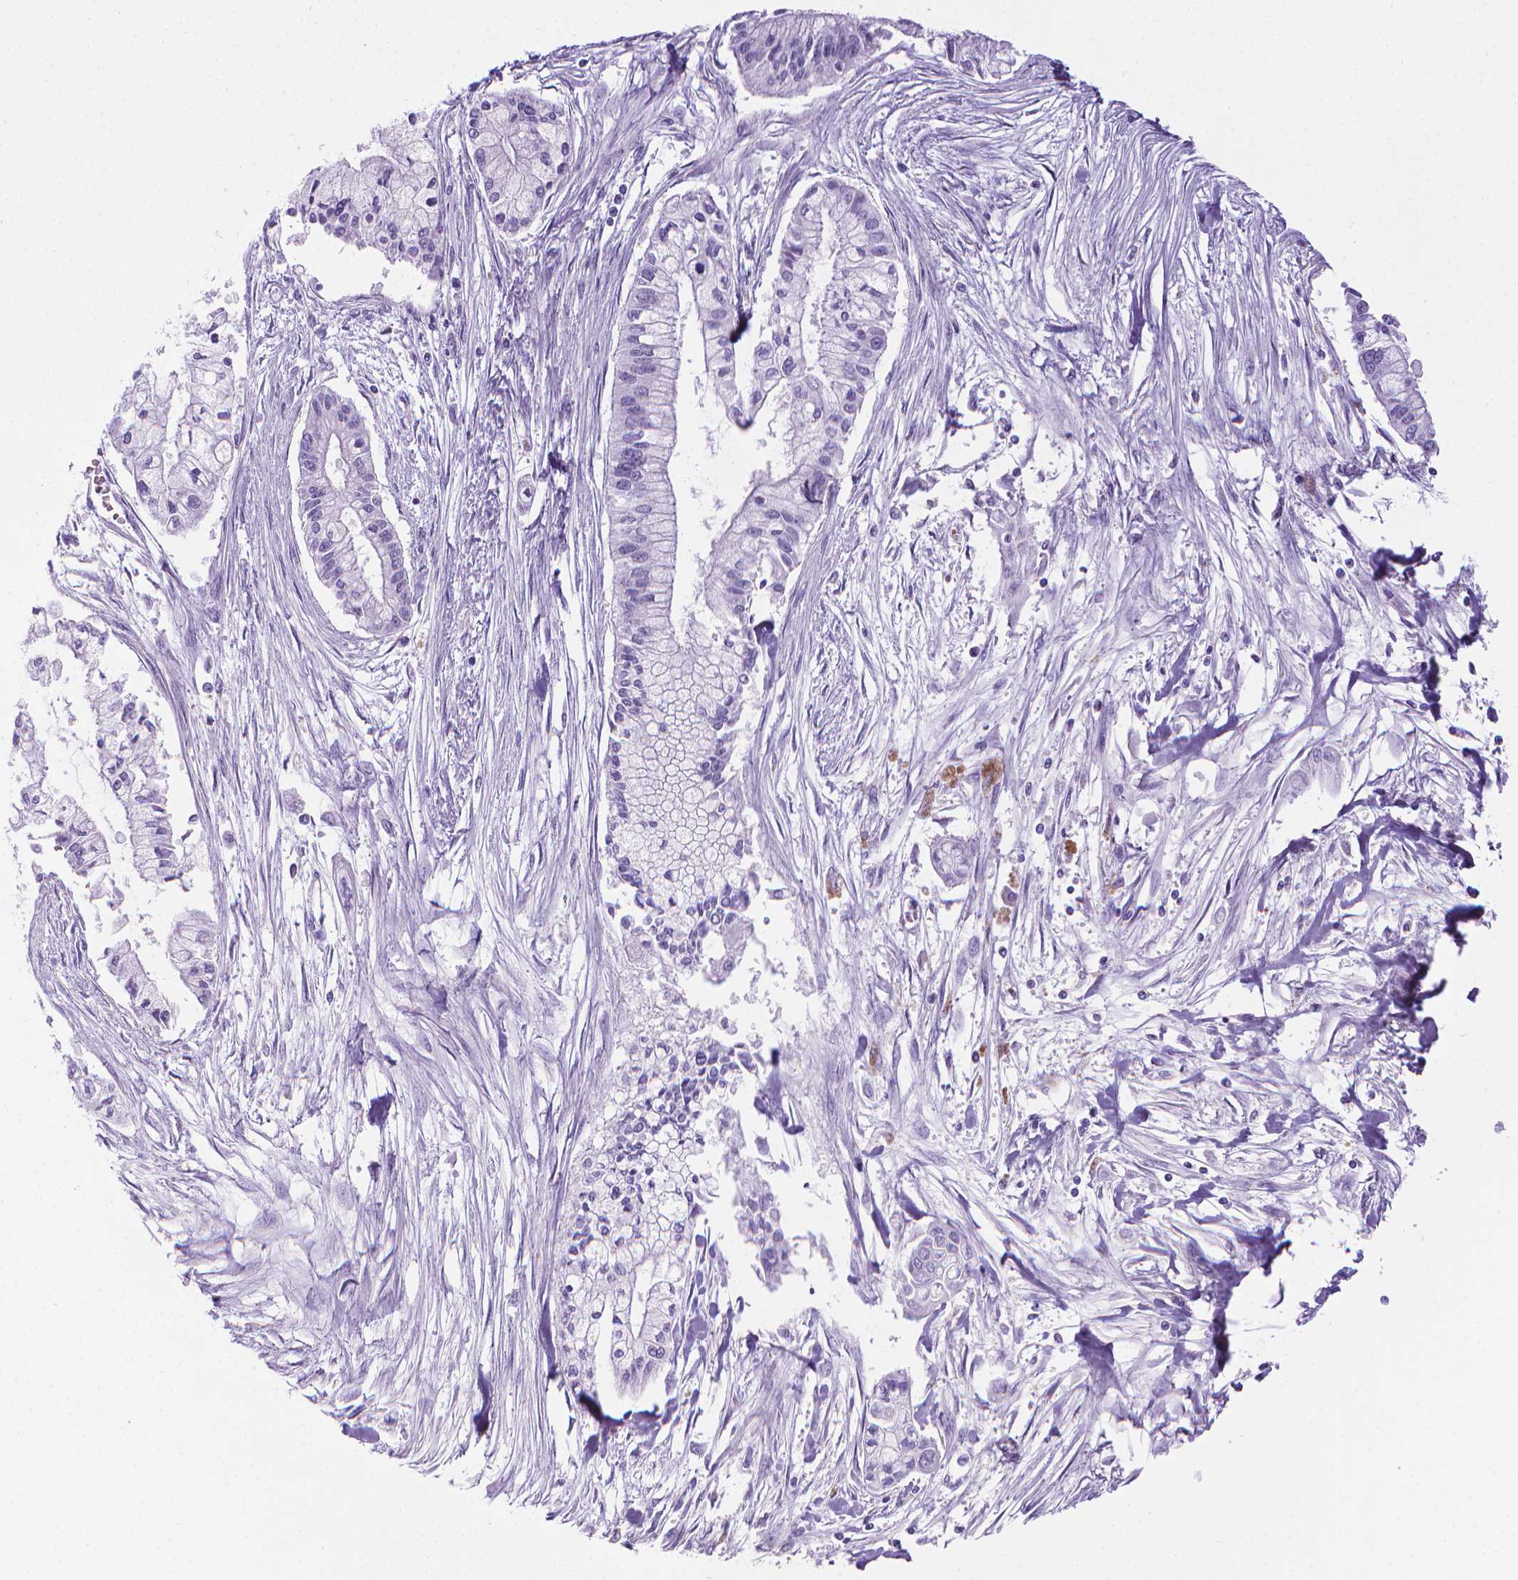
{"staining": {"intensity": "negative", "quantity": "none", "location": "none"}, "tissue": "pancreatic cancer", "cell_type": "Tumor cells", "image_type": "cancer", "snomed": [{"axis": "morphology", "description": "Adenocarcinoma, NOS"}, {"axis": "topography", "description": "Pancreas"}], "caption": "IHC photomicrograph of neoplastic tissue: human pancreatic adenocarcinoma stained with DAB reveals no significant protein expression in tumor cells.", "gene": "SPAG6", "patient": {"sex": "male", "age": 54}}